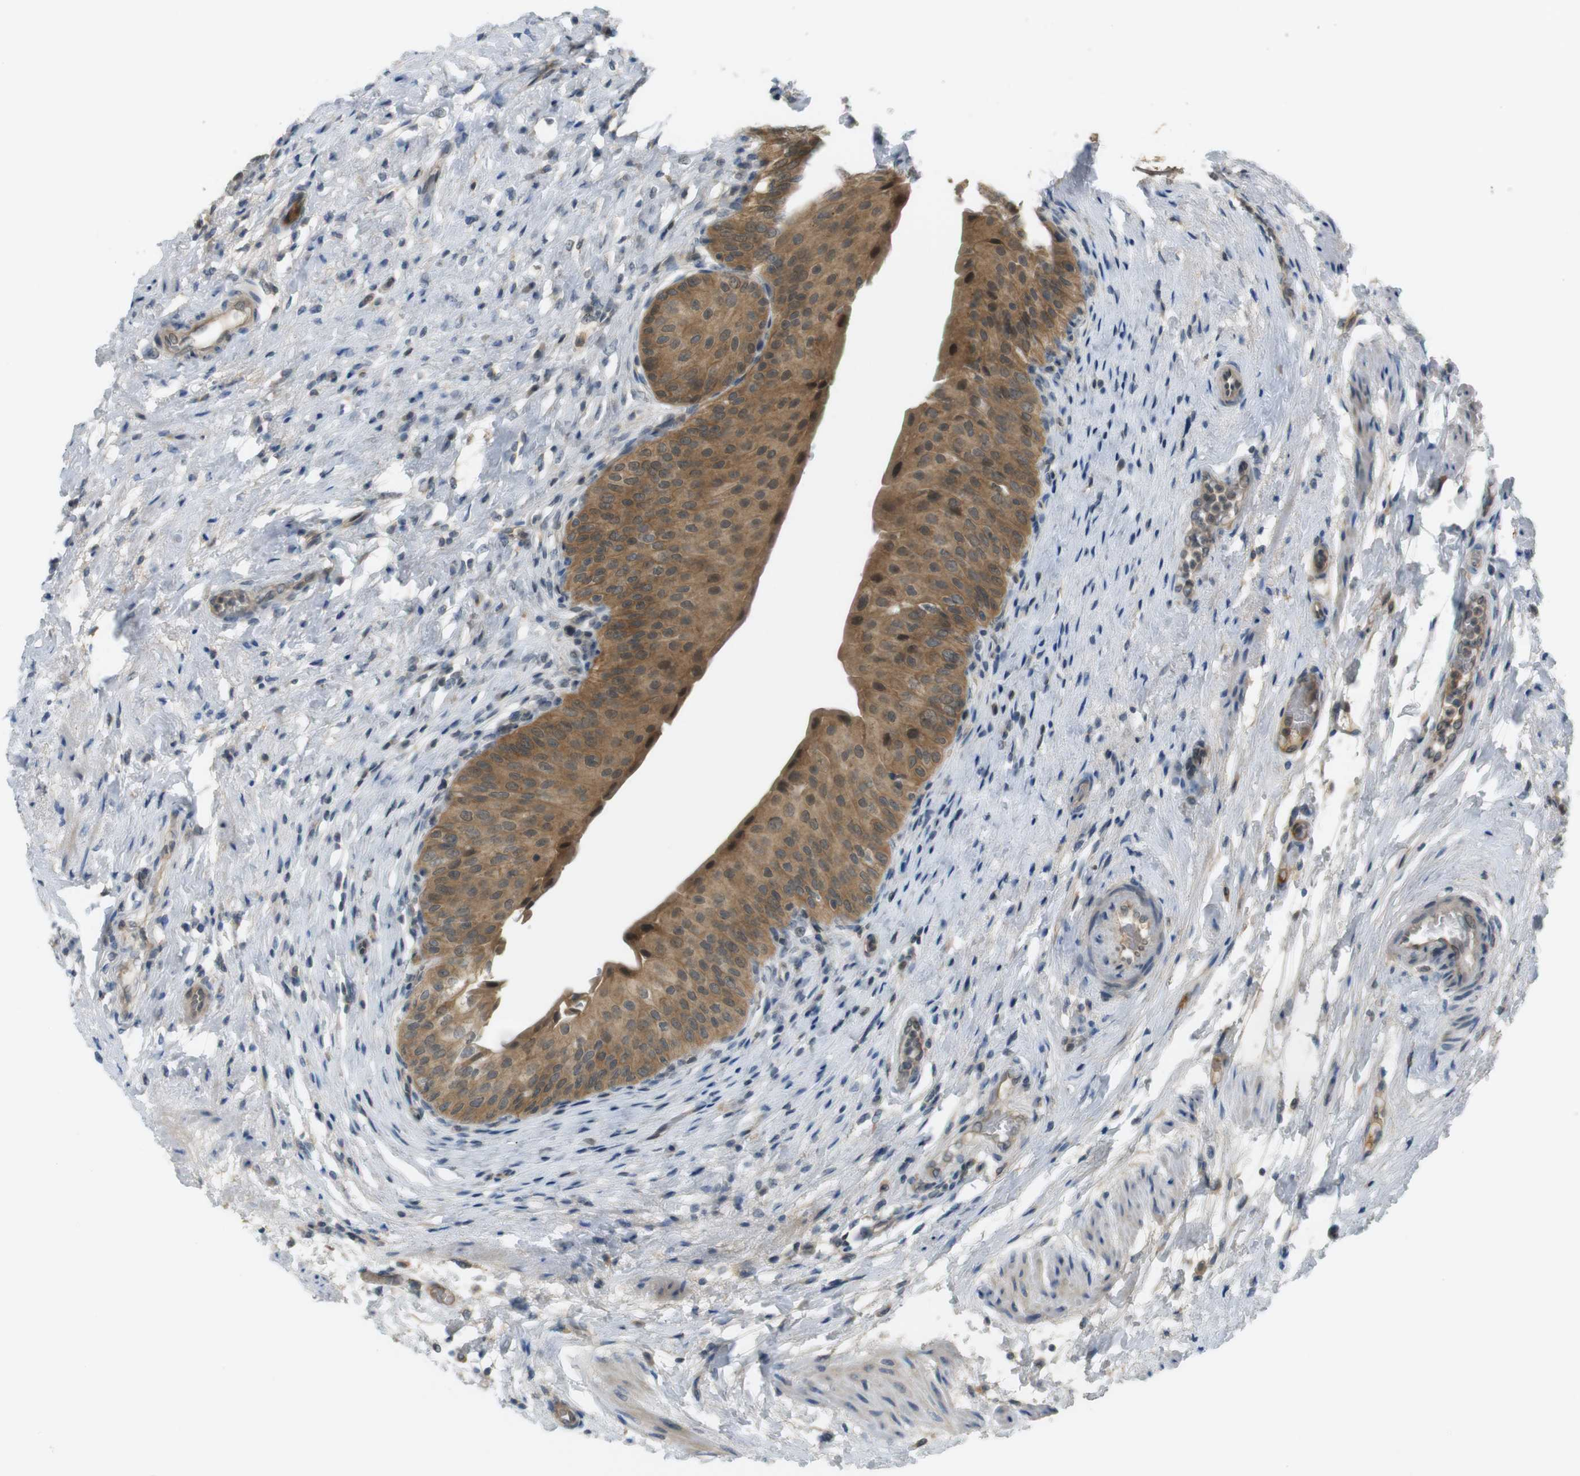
{"staining": {"intensity": "moderate", "quantity": ">75%", "location": "cytoplasmic/membranous,nuclear"}, "tissue": "urinary bladder", "cell_type": "Urothelial cells", "image_type": "normal", "snomed": [{"axis": "morphology", "description": "Normal tissue, NOS"}, {"axis": "morphology", "description": "Urothelial carcinoma, High grade"}, {"axis": "topography", "description": "Urinary bladder"}], "caption": "About >75% of urothelial cells in unremarkable human urinary bladder display moderate cytoplasmic/membranous,nuclear protein expression as visualized by brown immunohistochemical staining.", "gene": "ZDHHC20", "patient": {"sex": "male", "age": 46}}